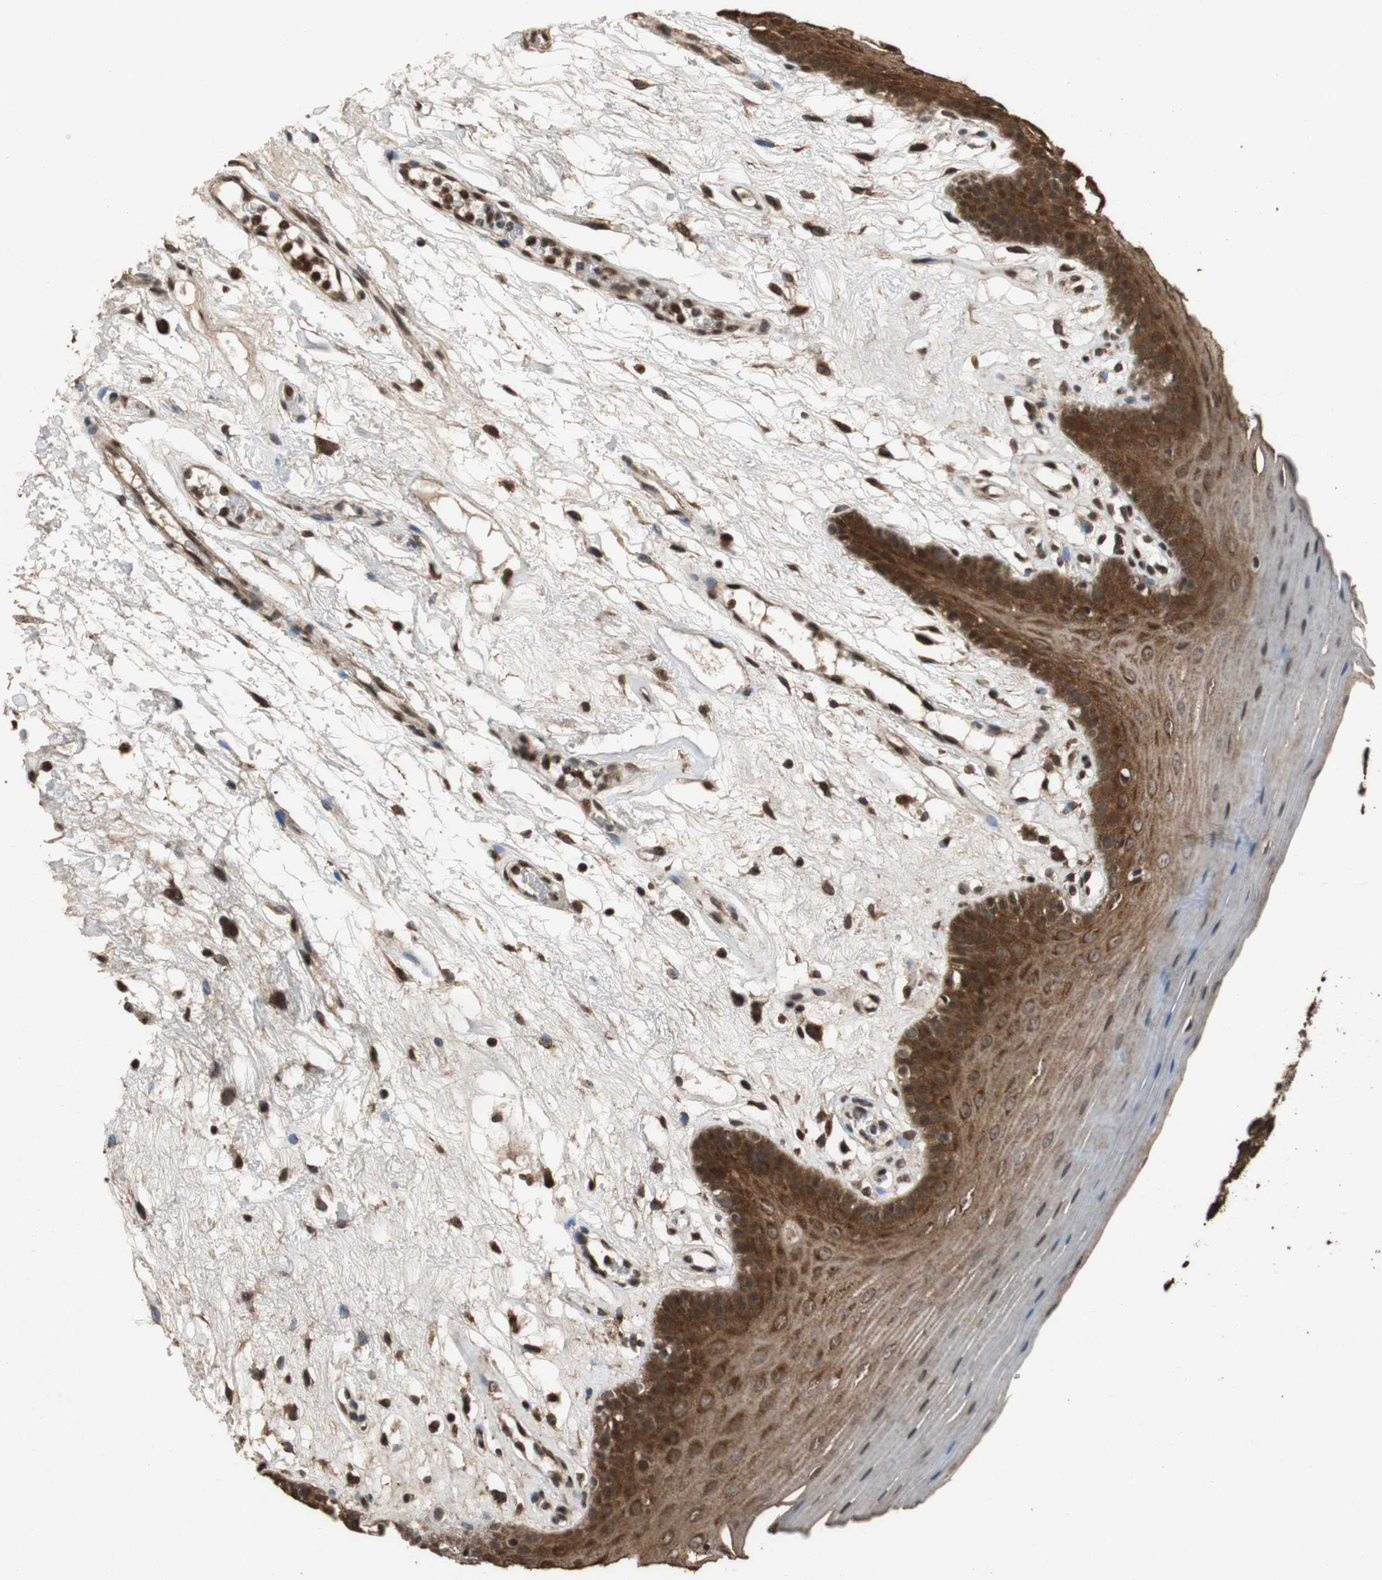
{"staining": {"intensity": "strong", "quantity": ">75%", "location": "cytoplasmic/membranous,nuclear"}, "tissue": "oral mucosa", "cell_type": "Squamous epithelial cells", "image_type": "normal", "snomed": [{"axis": "morphology", "description": "Normal tissue, NOS"}, {"axis": "morphology", "description": "Squamous cell carcinoma, NOS"}, {"axis": "topography", "description": "Skeletal muscle"}, {"axis": "topography", "description": "Oral tissue"}, {"axis": "topography", "description": "Head-Neck"}], "caption": "Protein expression analysis of normal oral mucosa shows strong cytoplasmic/membranous,nuclear staining in about >75% of squamous epithelial cells. Using DAB (3,3'-diaminobenzidine) (brown) and hematoxylin (blue) stains, captured at high magnification using brightfield microscopy.", "gene": "ZNF18", "patient": {"sex": "male", "age": 71}}